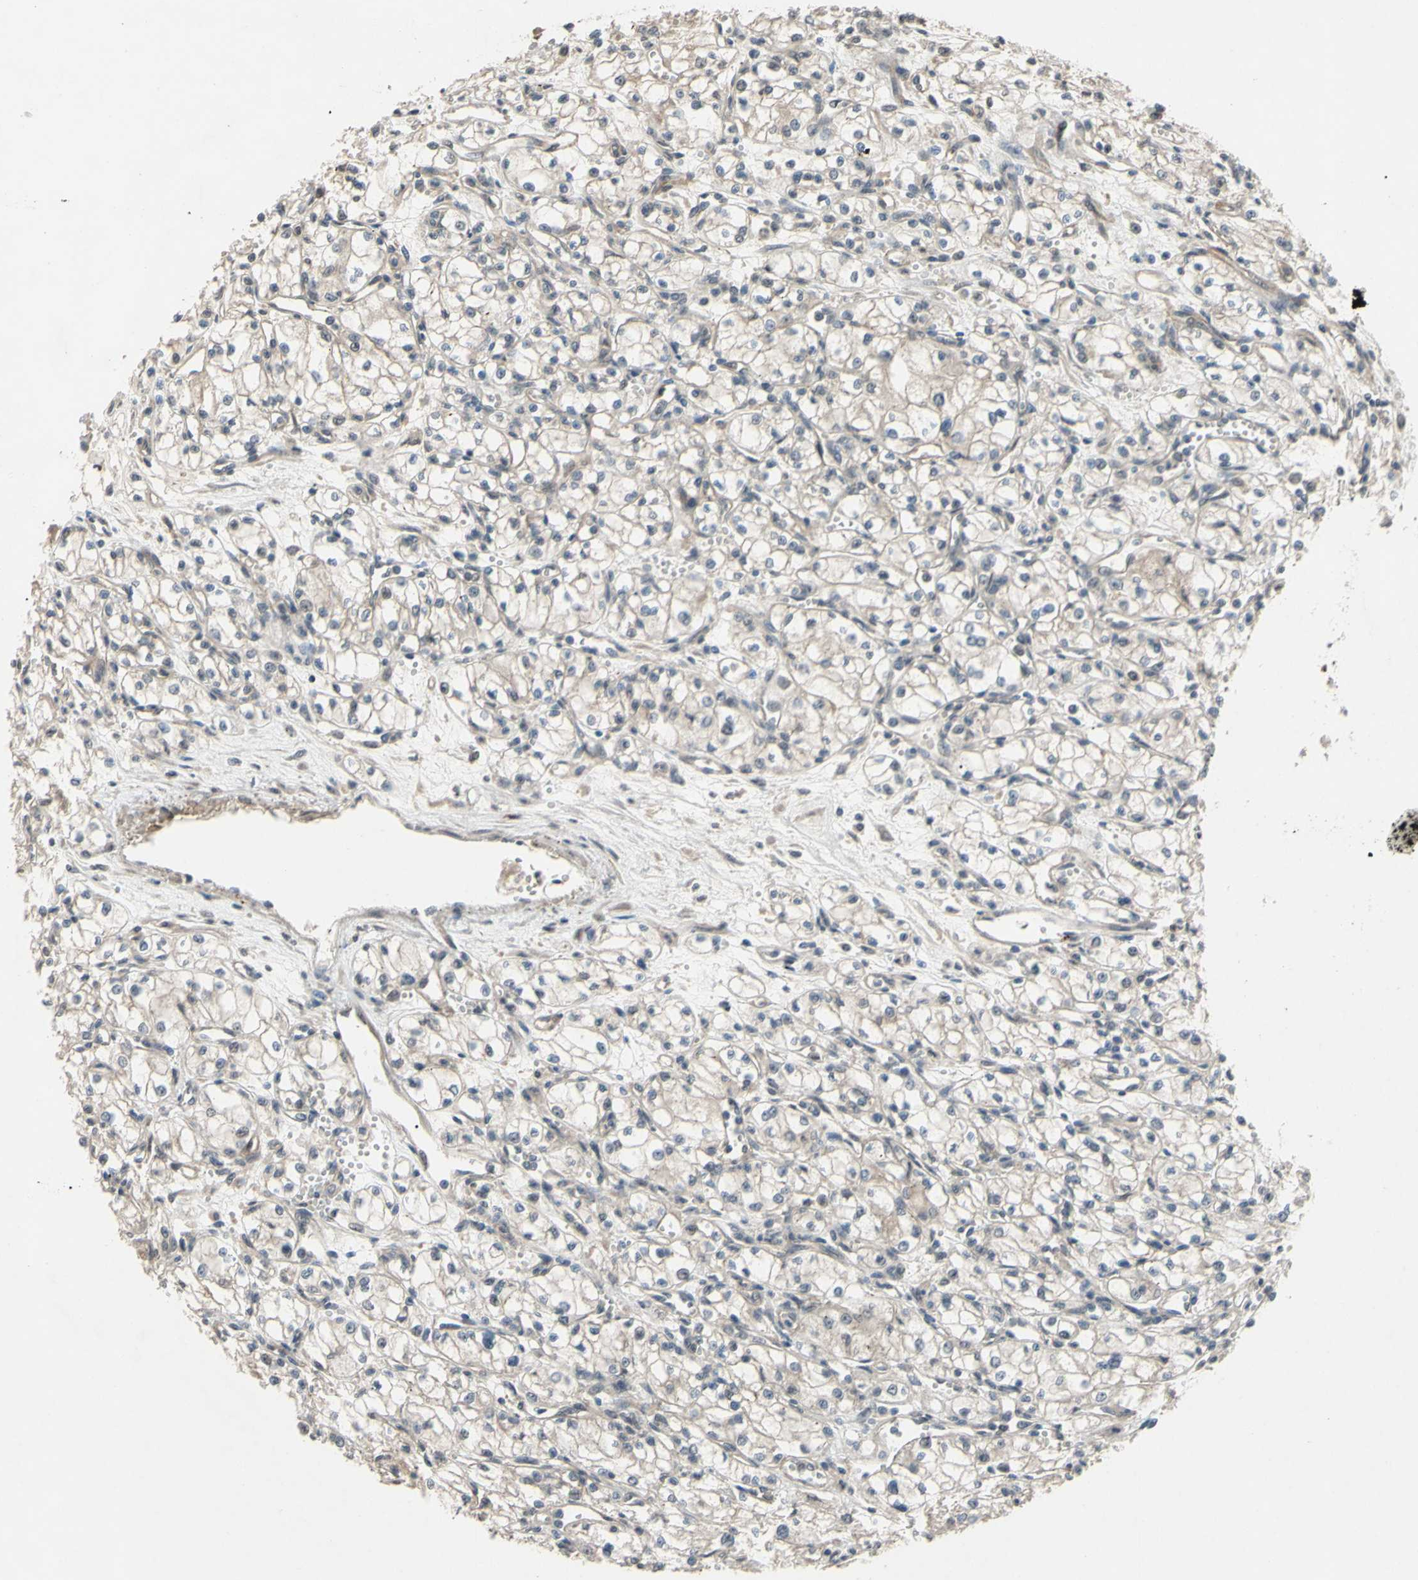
{"staining": {"intensity": "weak", "quantity": "<25%", "location": "cytoplasmic/membranous"}, "tissue": "renal cancer", "cell_type": "Tumor cells", "image_type": "cancer", "snomed": [{"axis": "morphology", "description": "Normal tissue, NOS"}, {"axis": "morphology", "description": "Adenocarcinoma, NOS"}, {"axis": "topography", "description": "Kidney"}], "caption": "Immunohistochemistry photomicrograph of neoplastic tissue: human renal adenocarcinoma stained with DAB shows no significant protein positivity in tumor cells. (Immunohistochemistry (ihc), brightfield microscopy, high magnification).", "gene": "ALK", "patient": {"sex": "male", "age": 59}}